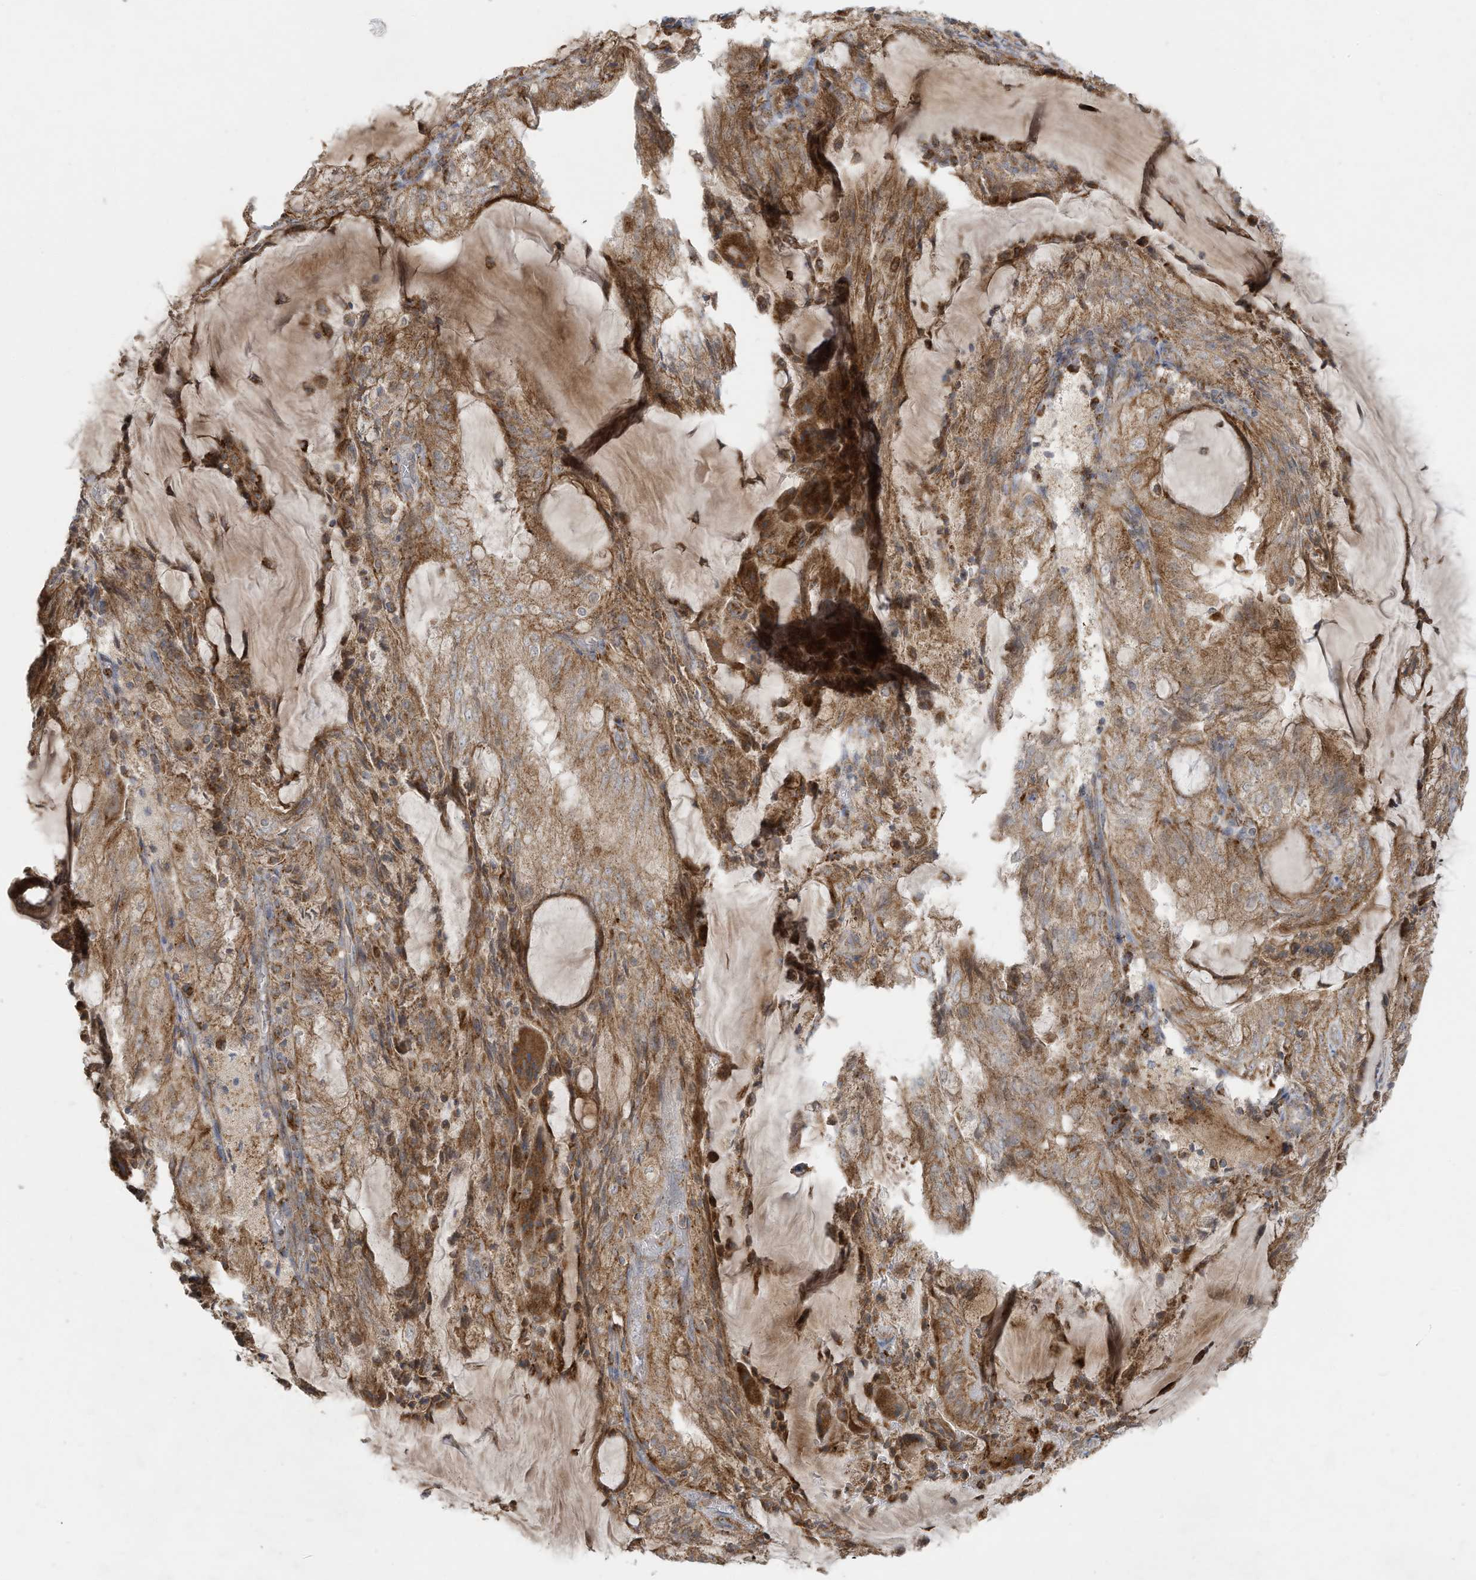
{"staining": {"intensity": "moderate", "quantity": ">75%", "location": "cytoplasmic/membranous"}, "tissue": "endometrial cancer", "cell_type": "Tumor cells", "image_type": "cancer", "snomed": [{"axis": "morphology", "description": "Adenocarcinoma, NOS"}, {"axis": "topography", "description": "Endometrium"}], "caption": "Immunohistochemical staining of human endometrial cancer shows moderate cytoplasmic/membranous protein expression in about >75% of tumor cells.", "gene": "C2orf74", "patient": {"sex": "female", "age": 81}}